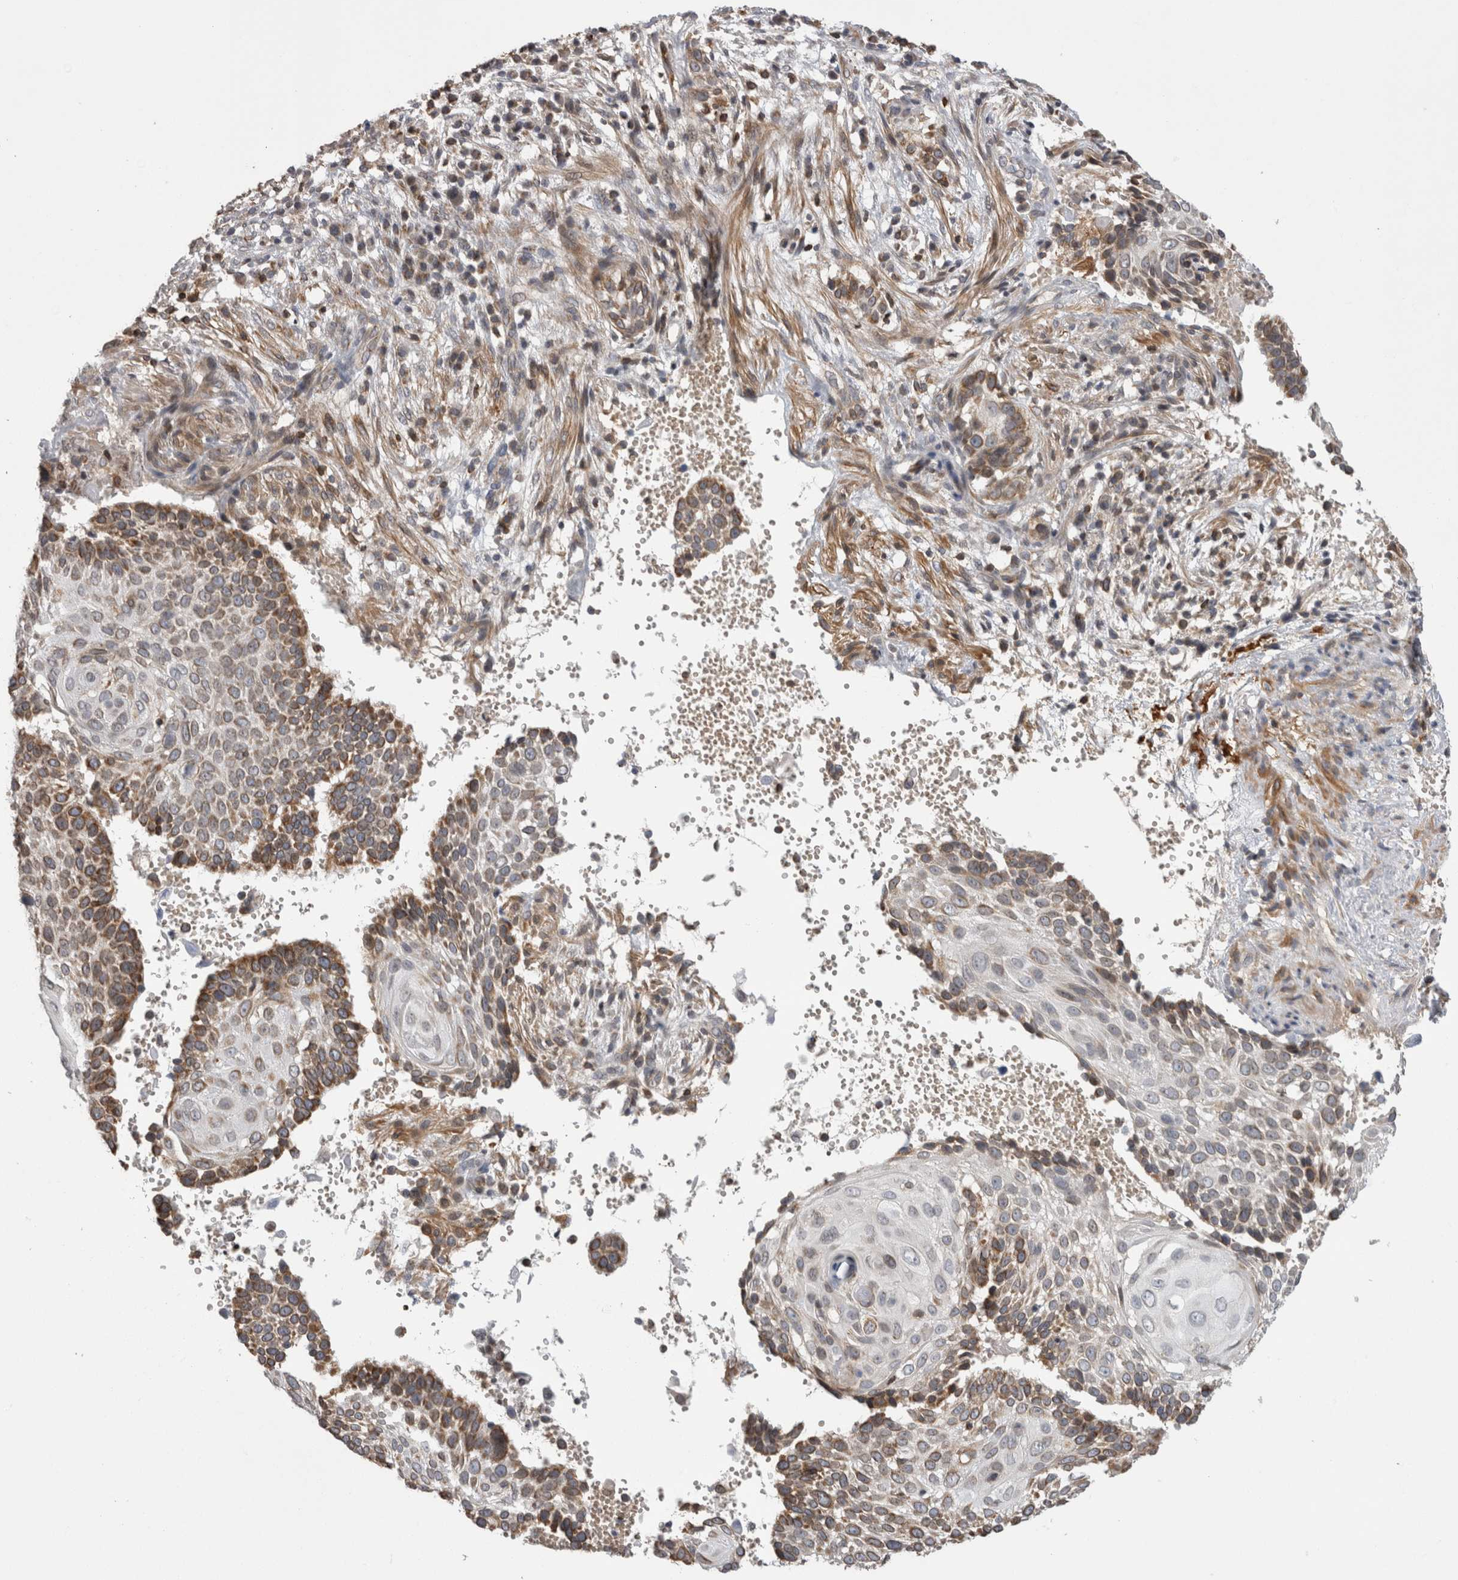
{"staining": {"intensity": "moderate", "quantity": "<25%", "location": "cytoplasmic/membranous"}, "tissue": "cervical cancer", "cell_type": "Tumor cells", "image_type": "cancer", "snomed": [{"axis": "morphology", "description": "Squamous cell carcinoma, NOS"}, {"axis": "topography", "description": "Cervix"}], "caption": "Tumor cells reveal low levels of moderate cytoplasmic/membranous expression in approximately <25% of cells in human squamous cell carcinoma (cervical).", "gene": "DARS2", "patient": {"sex": "female", "age": 74}}